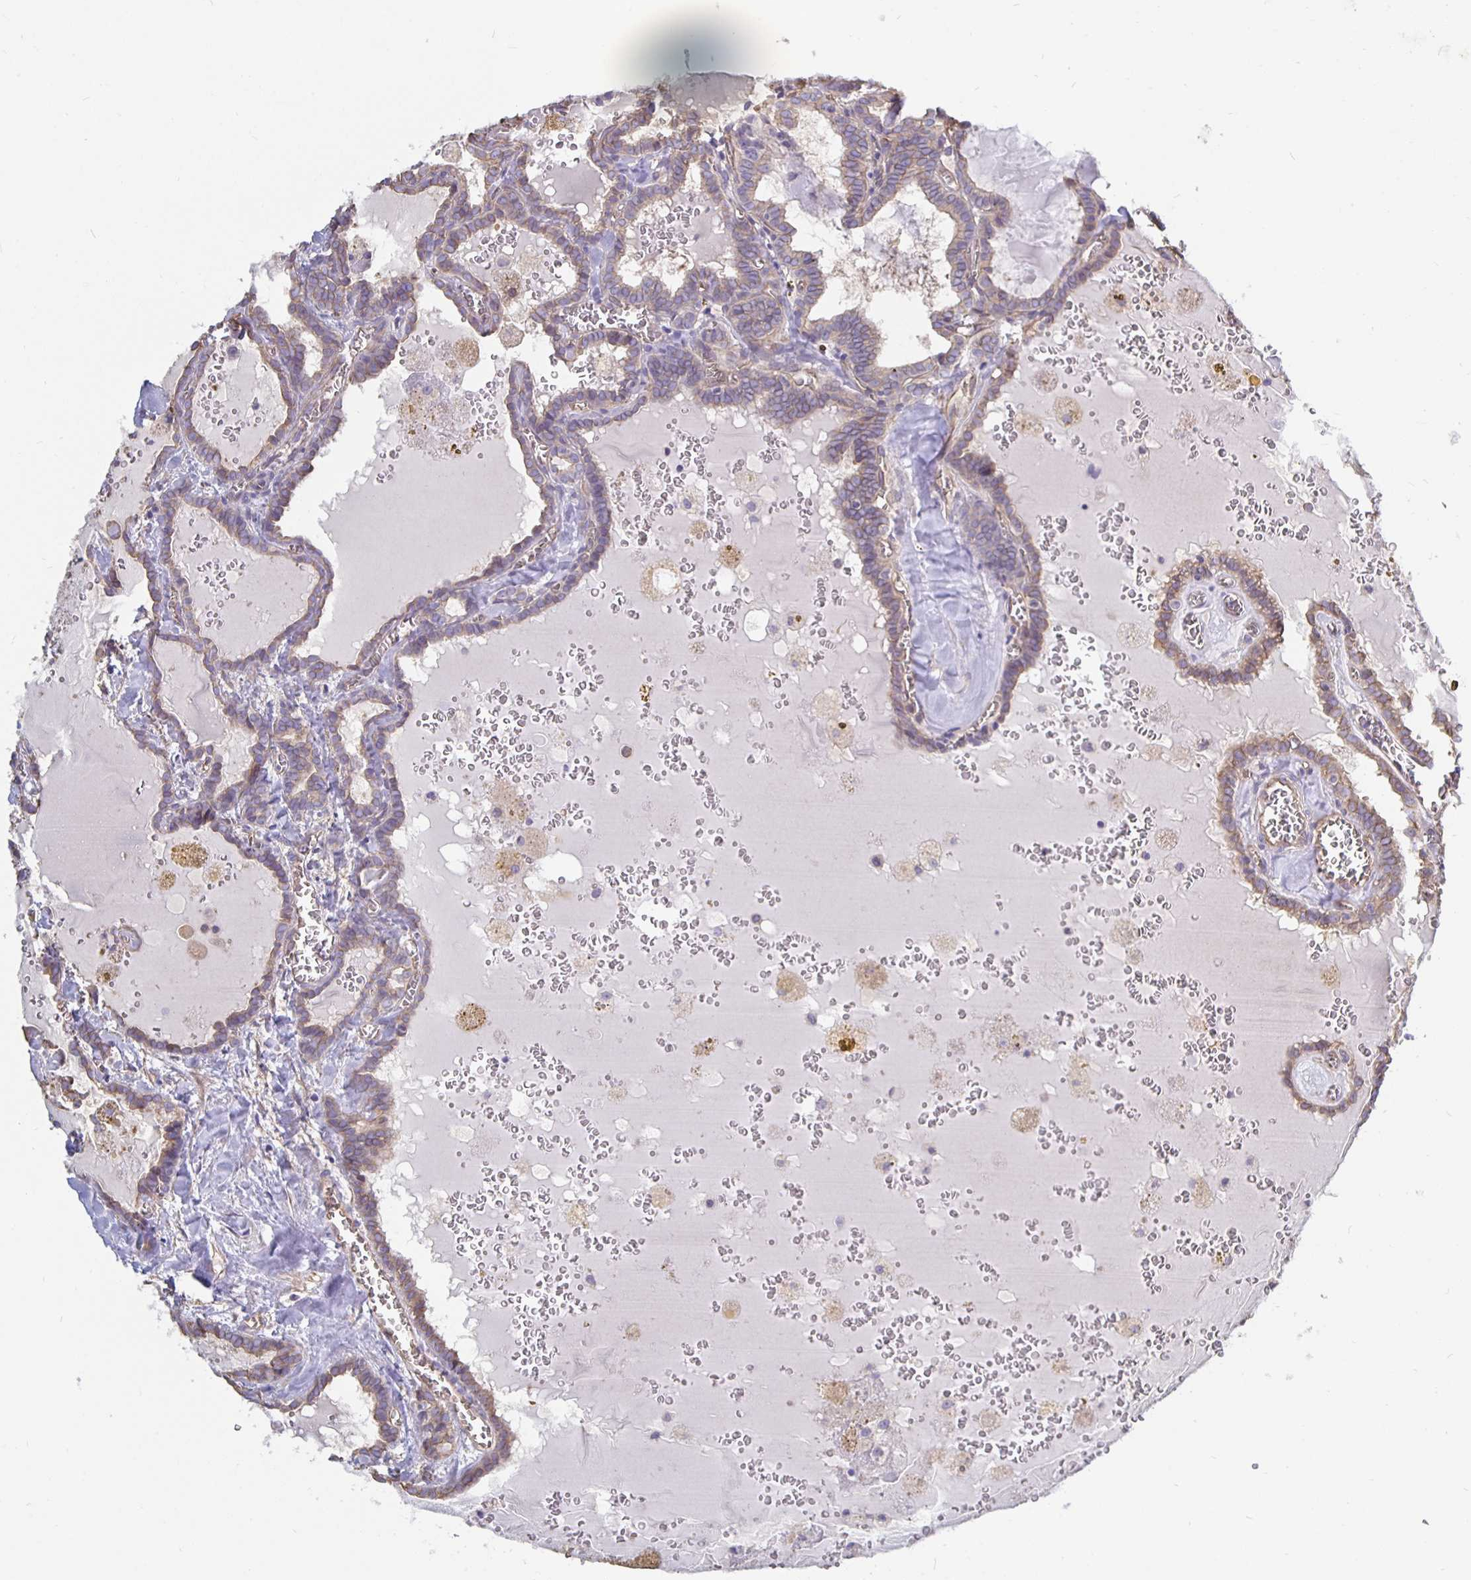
{"staining": {"intensity": "weak", "quantity": "25%-75%", "location": "cytoplasmic/membranous"}, "tissue": "thyroid cancer", "cell_type": "Tumor cells", "image_type": "cancer", "snomed": [{"axis": "morphology", "description": "Papillary adenocarcinoma, NOS"}, {"axis": "topography", "description": "Thyroid gland"}], "caption": "High-magnification brightfield microscopy of thyroid cancer (papillary adenocarcinoma) stained with DAB (3,3'-diaminobenzidine) (brown) and counterstained with hematoxylin (blue). tumor cells exhibit weak cytoplasmic/membranous expression is seen in about25%-75% of cells.", "gene": "ARHGEF39", "patient": {"sex": "female", "age": 39}}